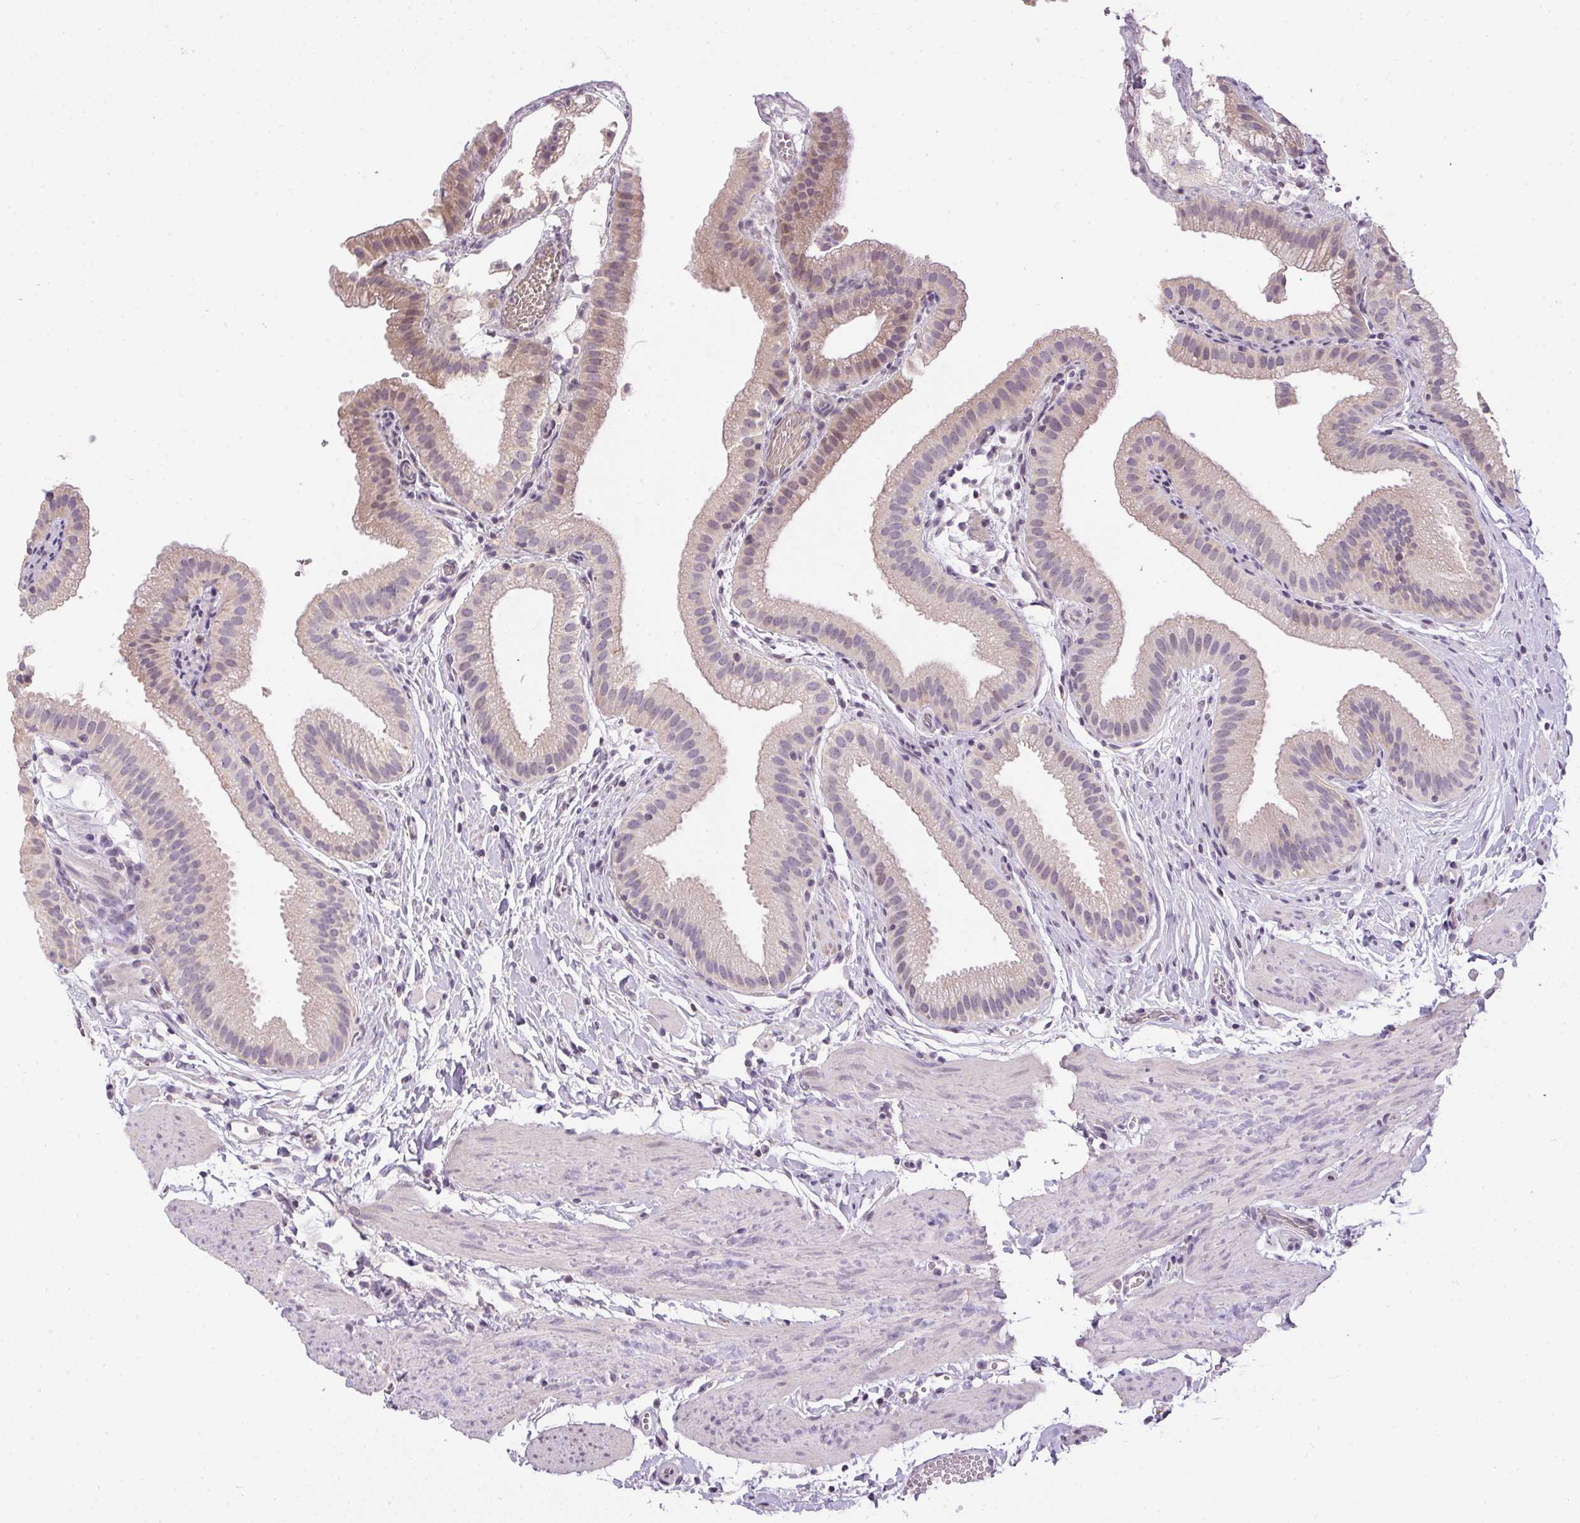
{"staining": {"intensity": "weak", "quantity": "<25%", "location": "cytoplasmic/membranous,nuclear"}, "tissue": "gallbladder", "cell_type": "Glandular cells", "image_type": "normal", "snomed": [{"axis": "morphology", "description": "Normal tissue, NOS"}, {"axis": "topography", "description": "Gallbladder"}], "caption": "DAB (3,3'-diaminobenzidine) immunohistochemical staining of benign gallbladder reveals no significant positivity in glandular cells. (Stains: DAB (3,3'-diaminobenzidine) immunohistochemistry with hematoxylin counter stain, Microscopy: brightfield microscopy at high magnification).", "gene": "SPACA9", "patient": {"sex": "female", "age": 63}}